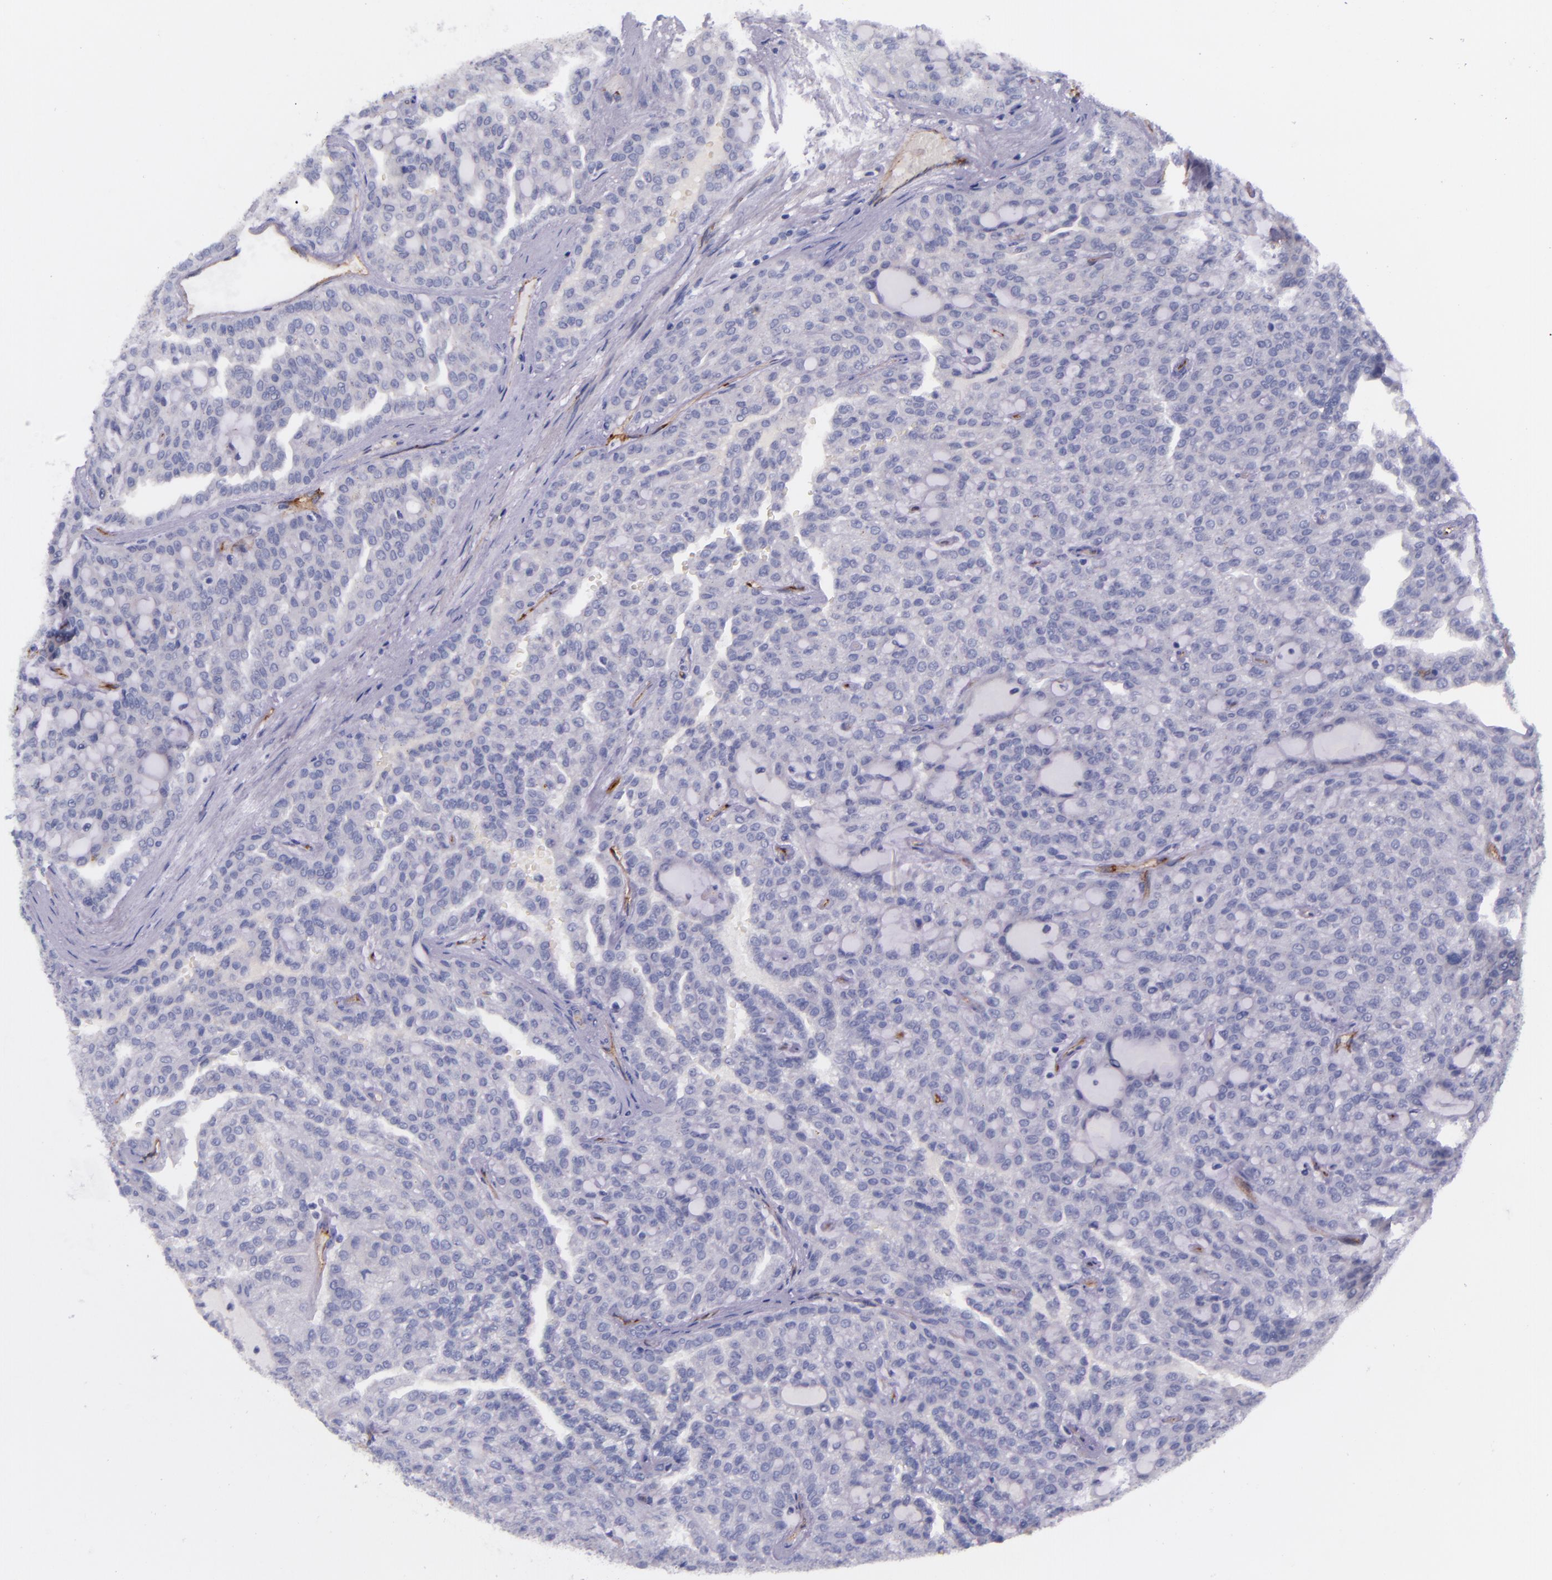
{"staining": {"intensity": "negative", "quantity": "none", "location": "none"}, "tissue": "renal cancer", "cell_type": "Tumor cells", "image_type": "cancer", "snomed": [{"axis": "morphology", "description": "Adenocarcinoma, NOS"}, {"axis": "topography", "description": "Kidney"}], "caption": "An IHC micrograph of adenocarcinoma (renal) is shown. There is no staining in tumor cells of adenocarcinoma (renal).", "gene": "NOS3", "patient": {"sex": "male", "age": 63}}